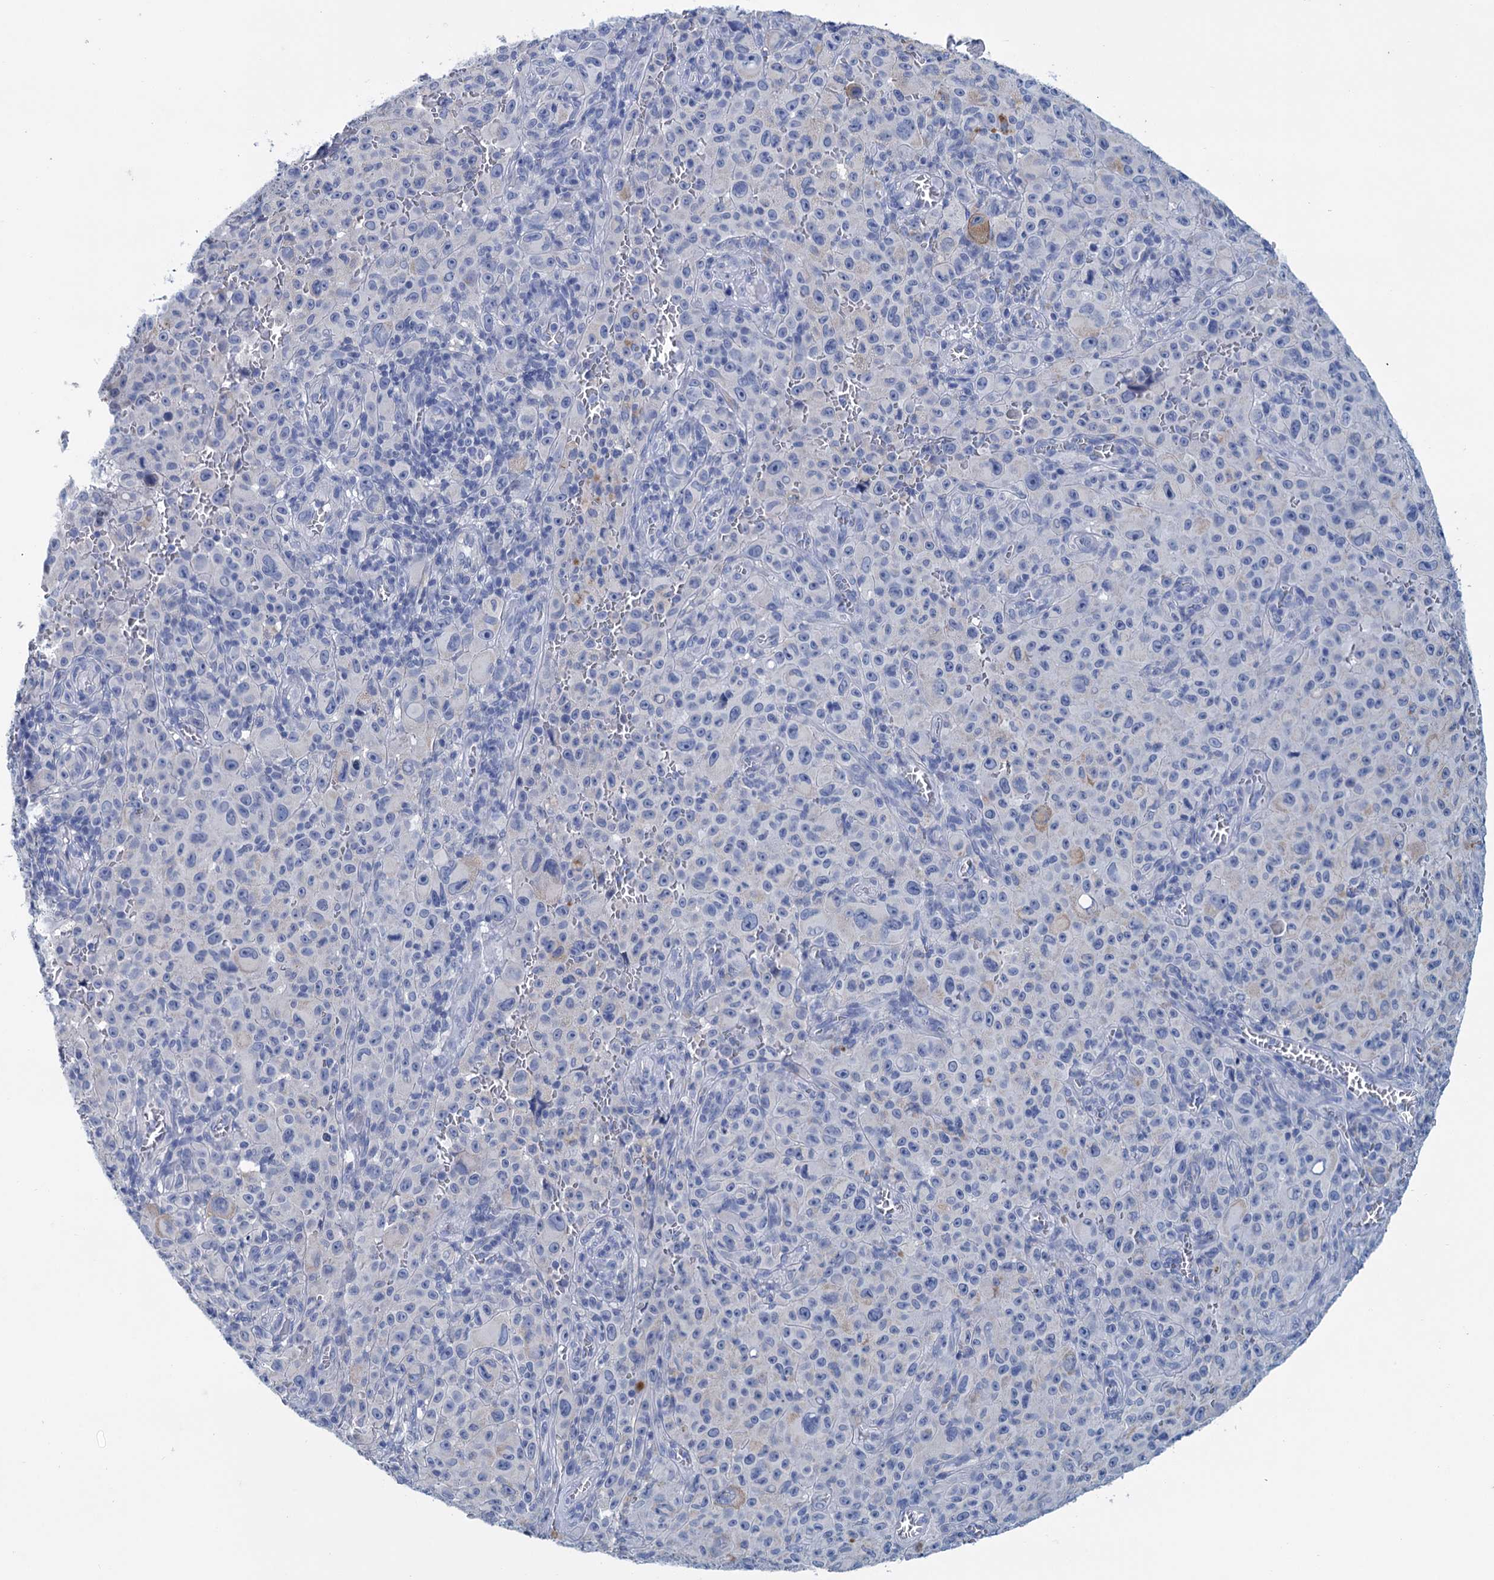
{"staining": {"intensity": "negative", "quantity": "none", "location": "none"}, "tissue": "melanoma", "cell_type": "Tumor cells", "image_type": "cancer", "snomed": [{"axis": "morphology", "description": "Malignant melanoma, NOS"}, {"axis": "topography", "description": "Skin"}], "caption": "Immunohistochemistry of human melanoma exhibits no staining in tumor cells. The staining was performed using DAB to visualize the protein expression in brown, while the nuclei were stained in blue with hematoxylin (Magnification: 20x).", "gene": "MYOZ3", "patient": {"sex": "female", "age": 82}}